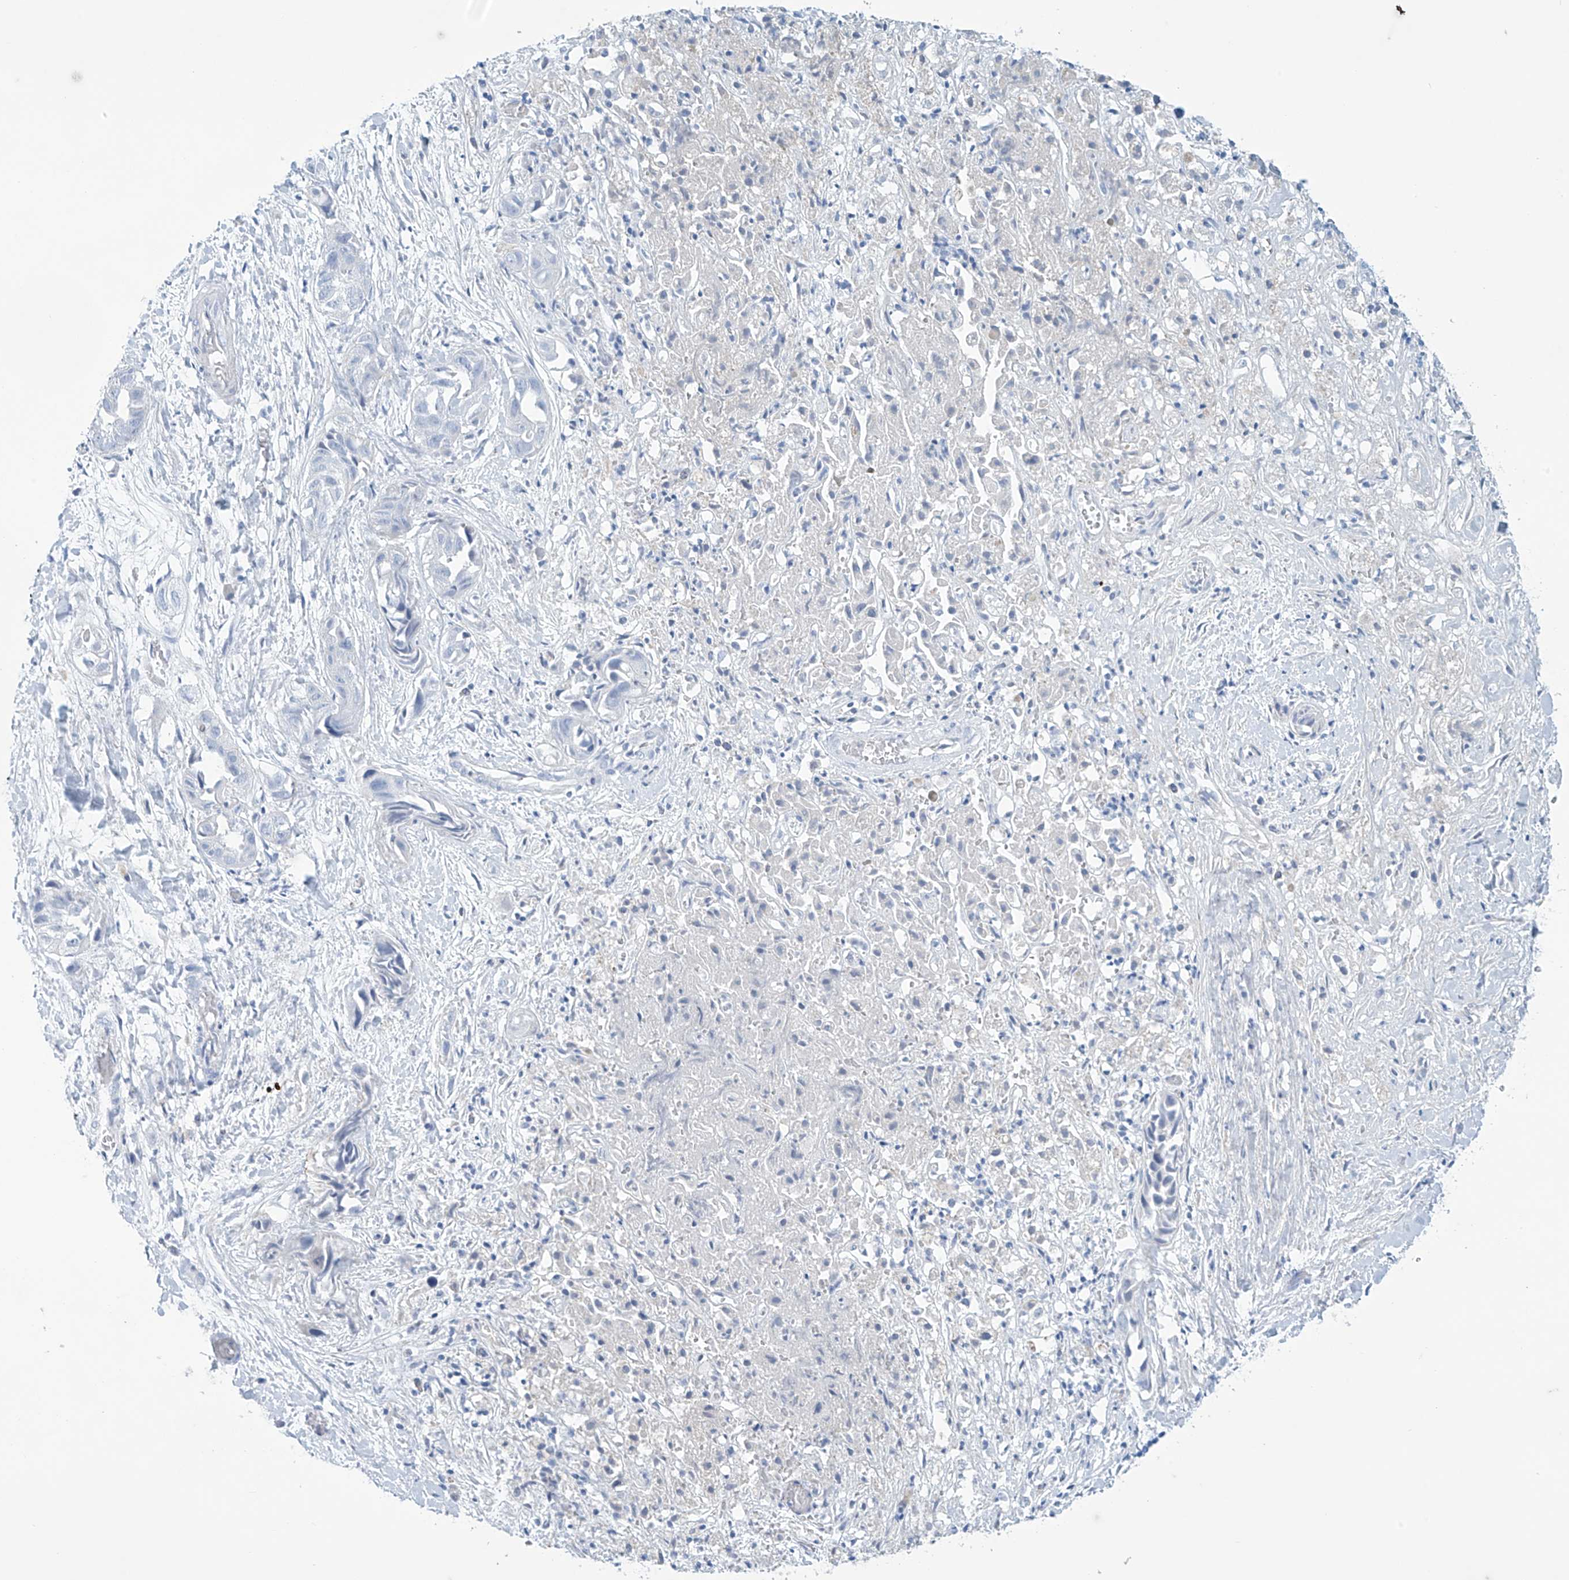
{"staining": {"intensity": "negative", "quantity": "none", "location": "none"}, "tissue": "liver cancer", "cell_type": "Tumor cells", "image_type": "cancer", "snomed": [{"axis": "morphology", "description": "Cholangiocarcinoma"}, {"axis": "topography", "description": "Liver"}], "caption": "IHC micrograph of neoplastic tissue: human liver cancer (cholangiocarcinoma) stained with DAB (3,3'-diaminobenzidine) displays no significant protein positivity in tumor cells.", "gene": "SLC35A5", "patient": {"sex": "female", "age": 52}}